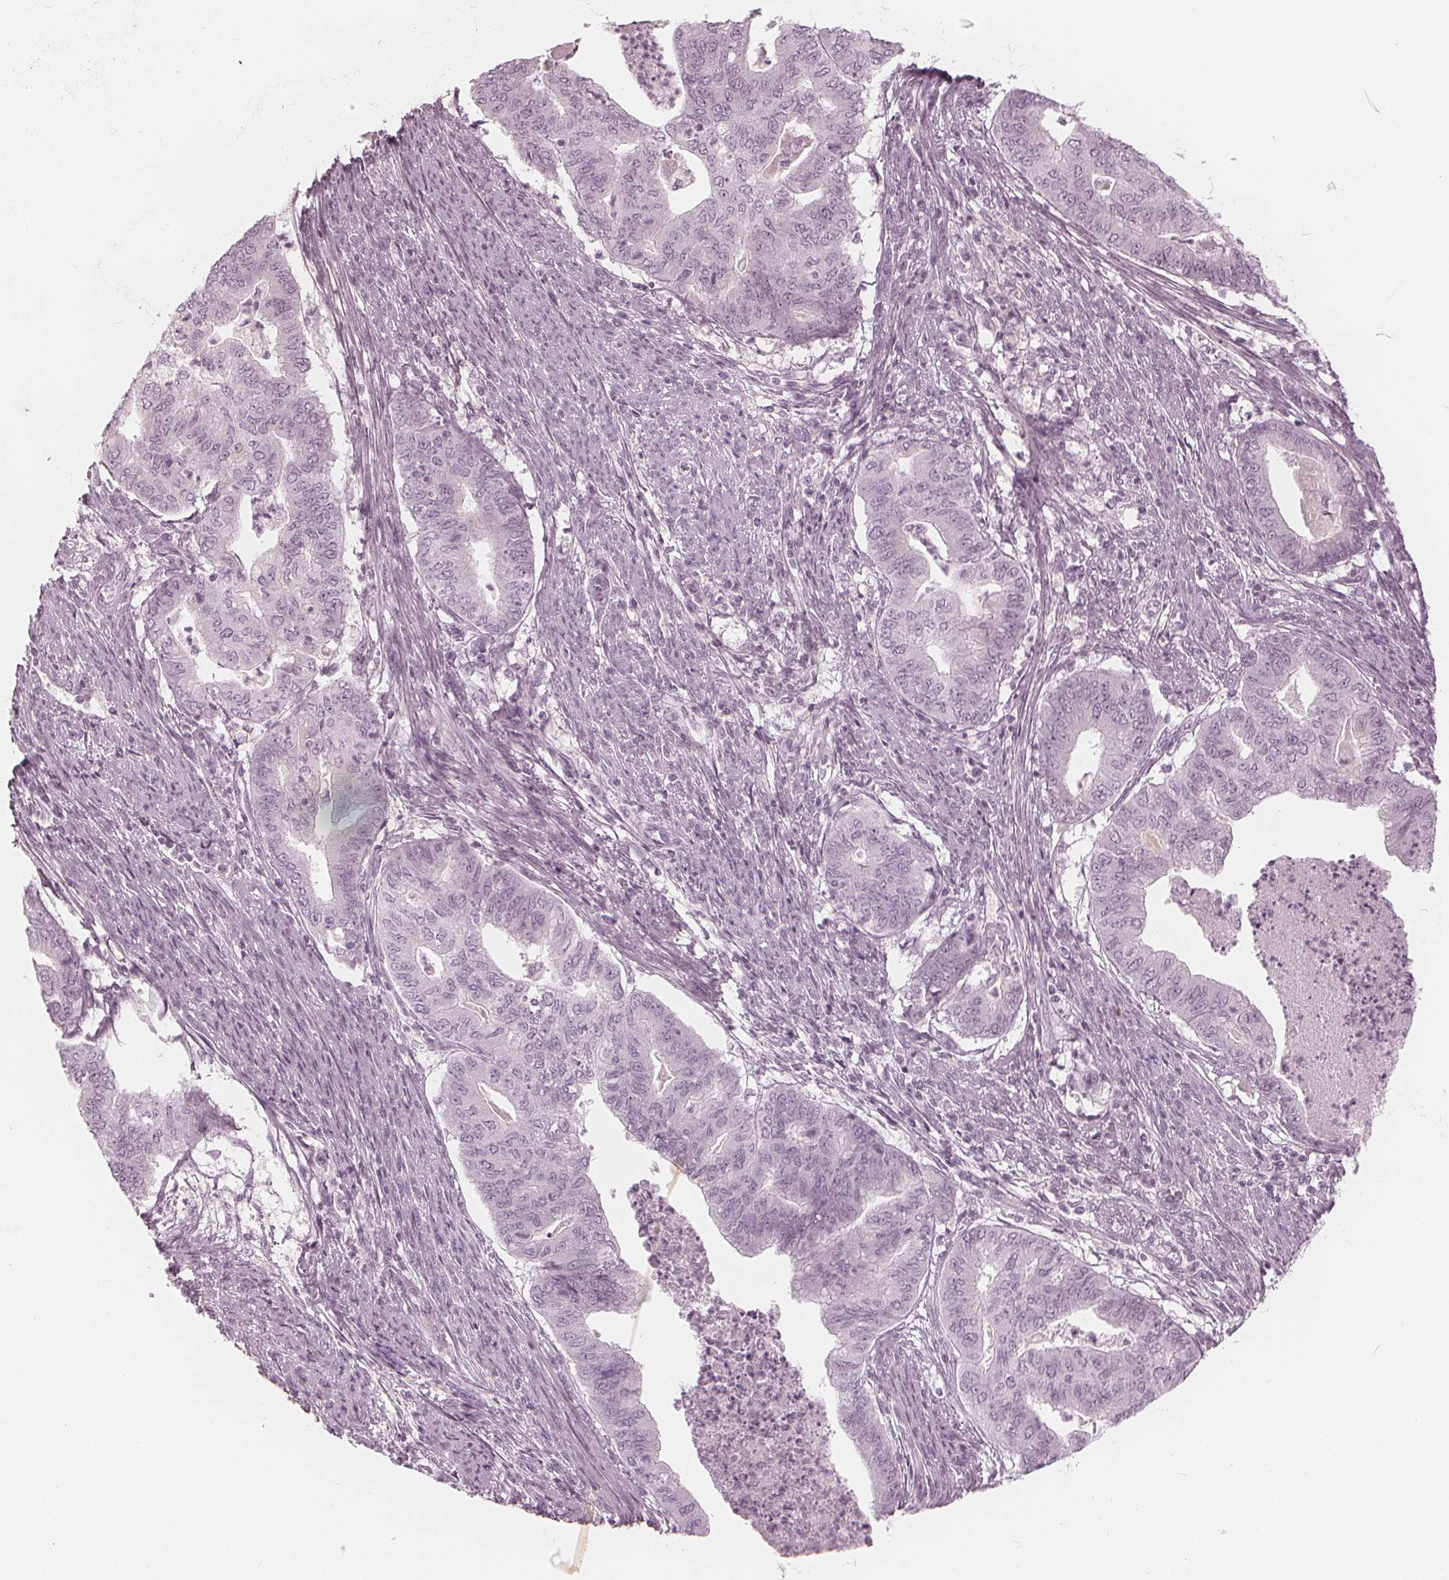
{"staining": {"intensity": "negative", "quantity": "none", "location": "none"}, "tissue": "endometrial cancer", "cell_type": "Tumor cells", "image_type": "cancer", "snomed": [{"axis": "morphology", "description": "Adenocarcinoma, NOS"}, {"axis": "topography", "description": "Endometrium"}], "caption": "Immunohistochemistry (IHC) image of neoplastic tissue: human endometrial cancer (adenocarcinoma) stained with DAB demonstrates no significant protein positivity in tumor cells.", "gene": "PAEP", "patient": {"sex": "female", "age": 79}}